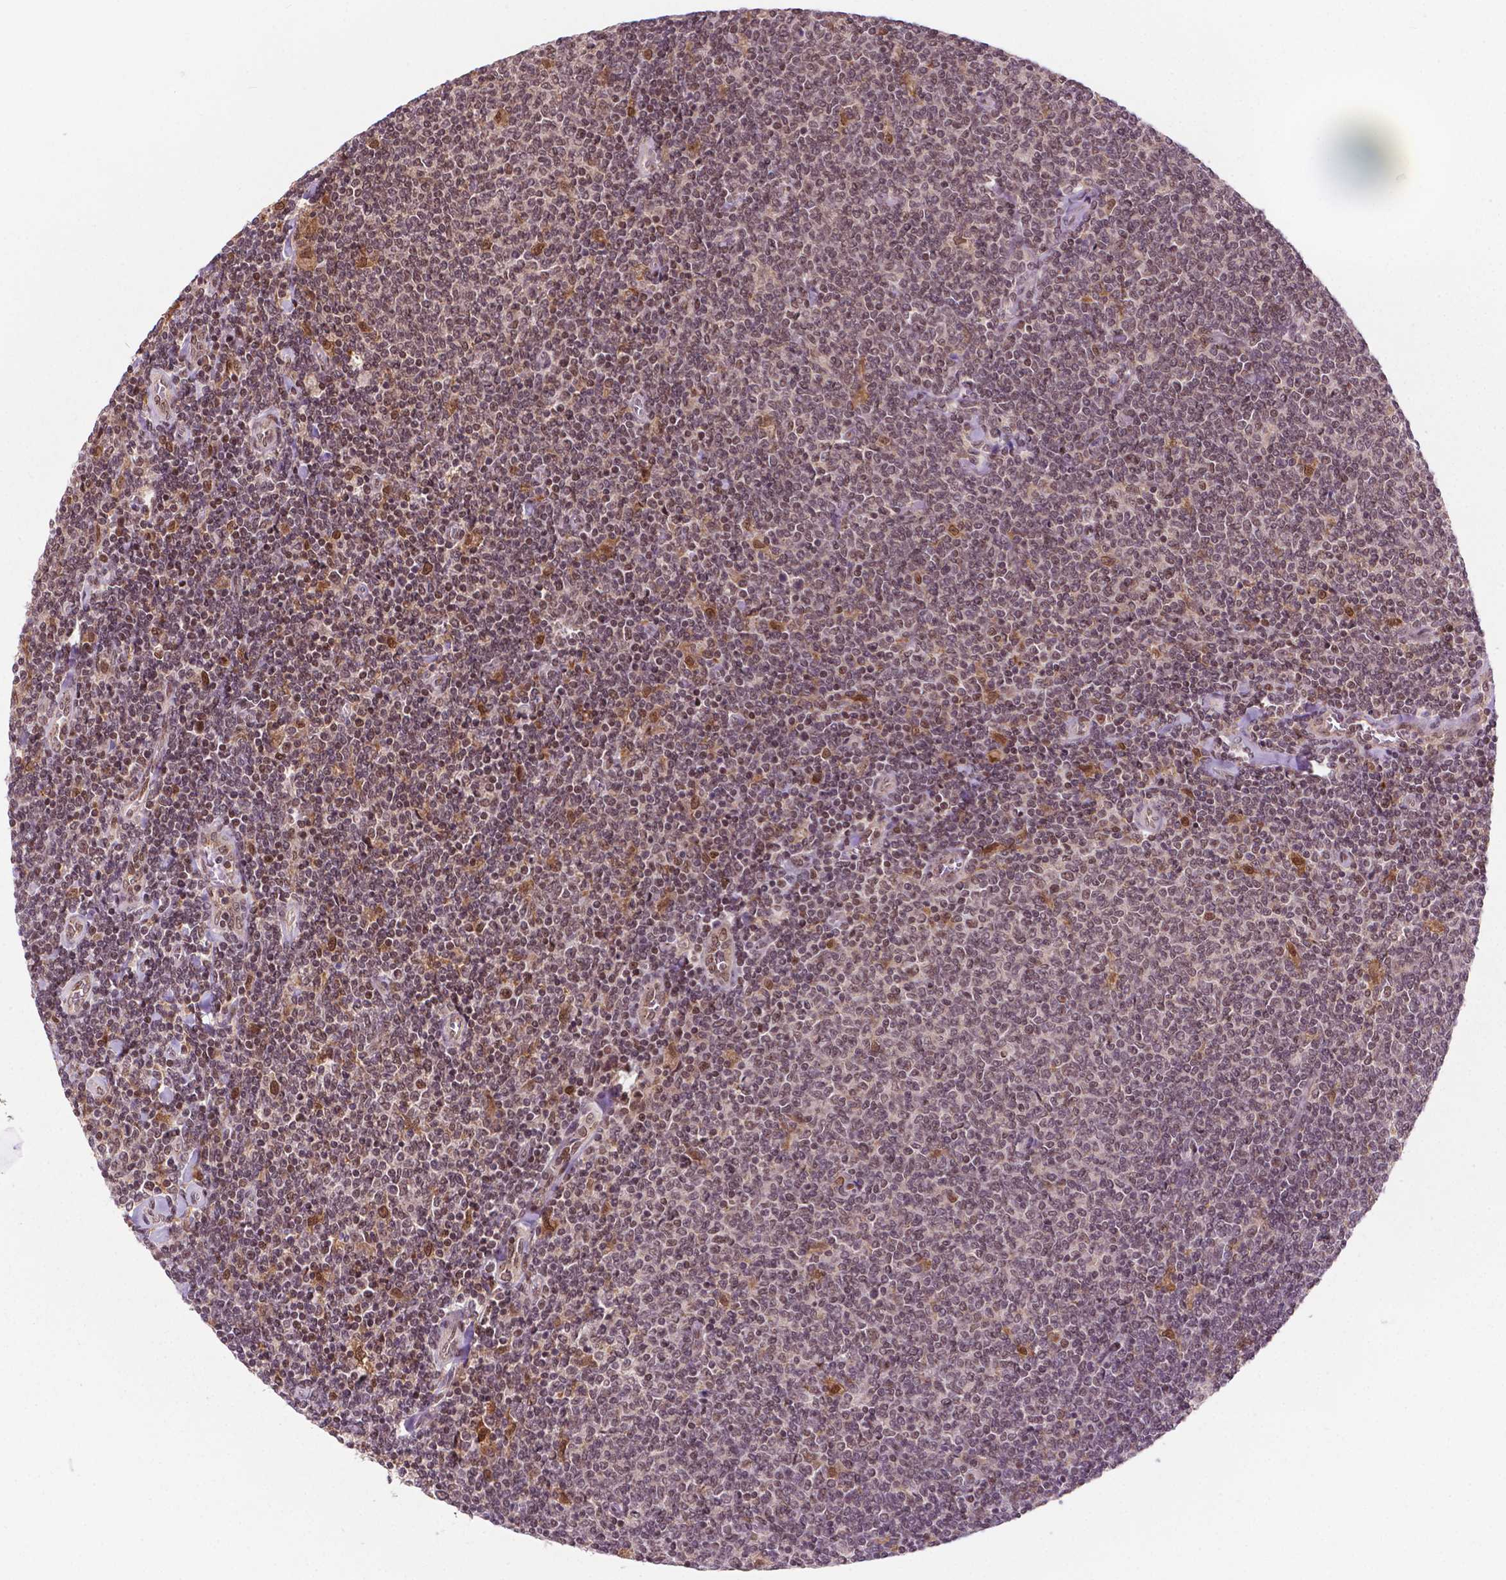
{"staining": {"intensity": "moderate", "quantity": "<25%", "location": "nuclear"}, "tissue": "lymphoma", "cell_type": "Tumor cells", "image_type": "cancer", "snomed": [{"axis": "morphology", "description": "Malignant lymphoma, non-Hodgkin's type, Low grade"}, {"axis": "topography", "description": "Lymph node"}], "caption": "The micrograph exhibits staining of malignant lymphoma, non-Hodgkin's type (low-grade), revealing moderate nuclear protein expression (brown color) within tumor cells.", "gene": "PER2", "patient": {"sex": "male", "age": 52}}